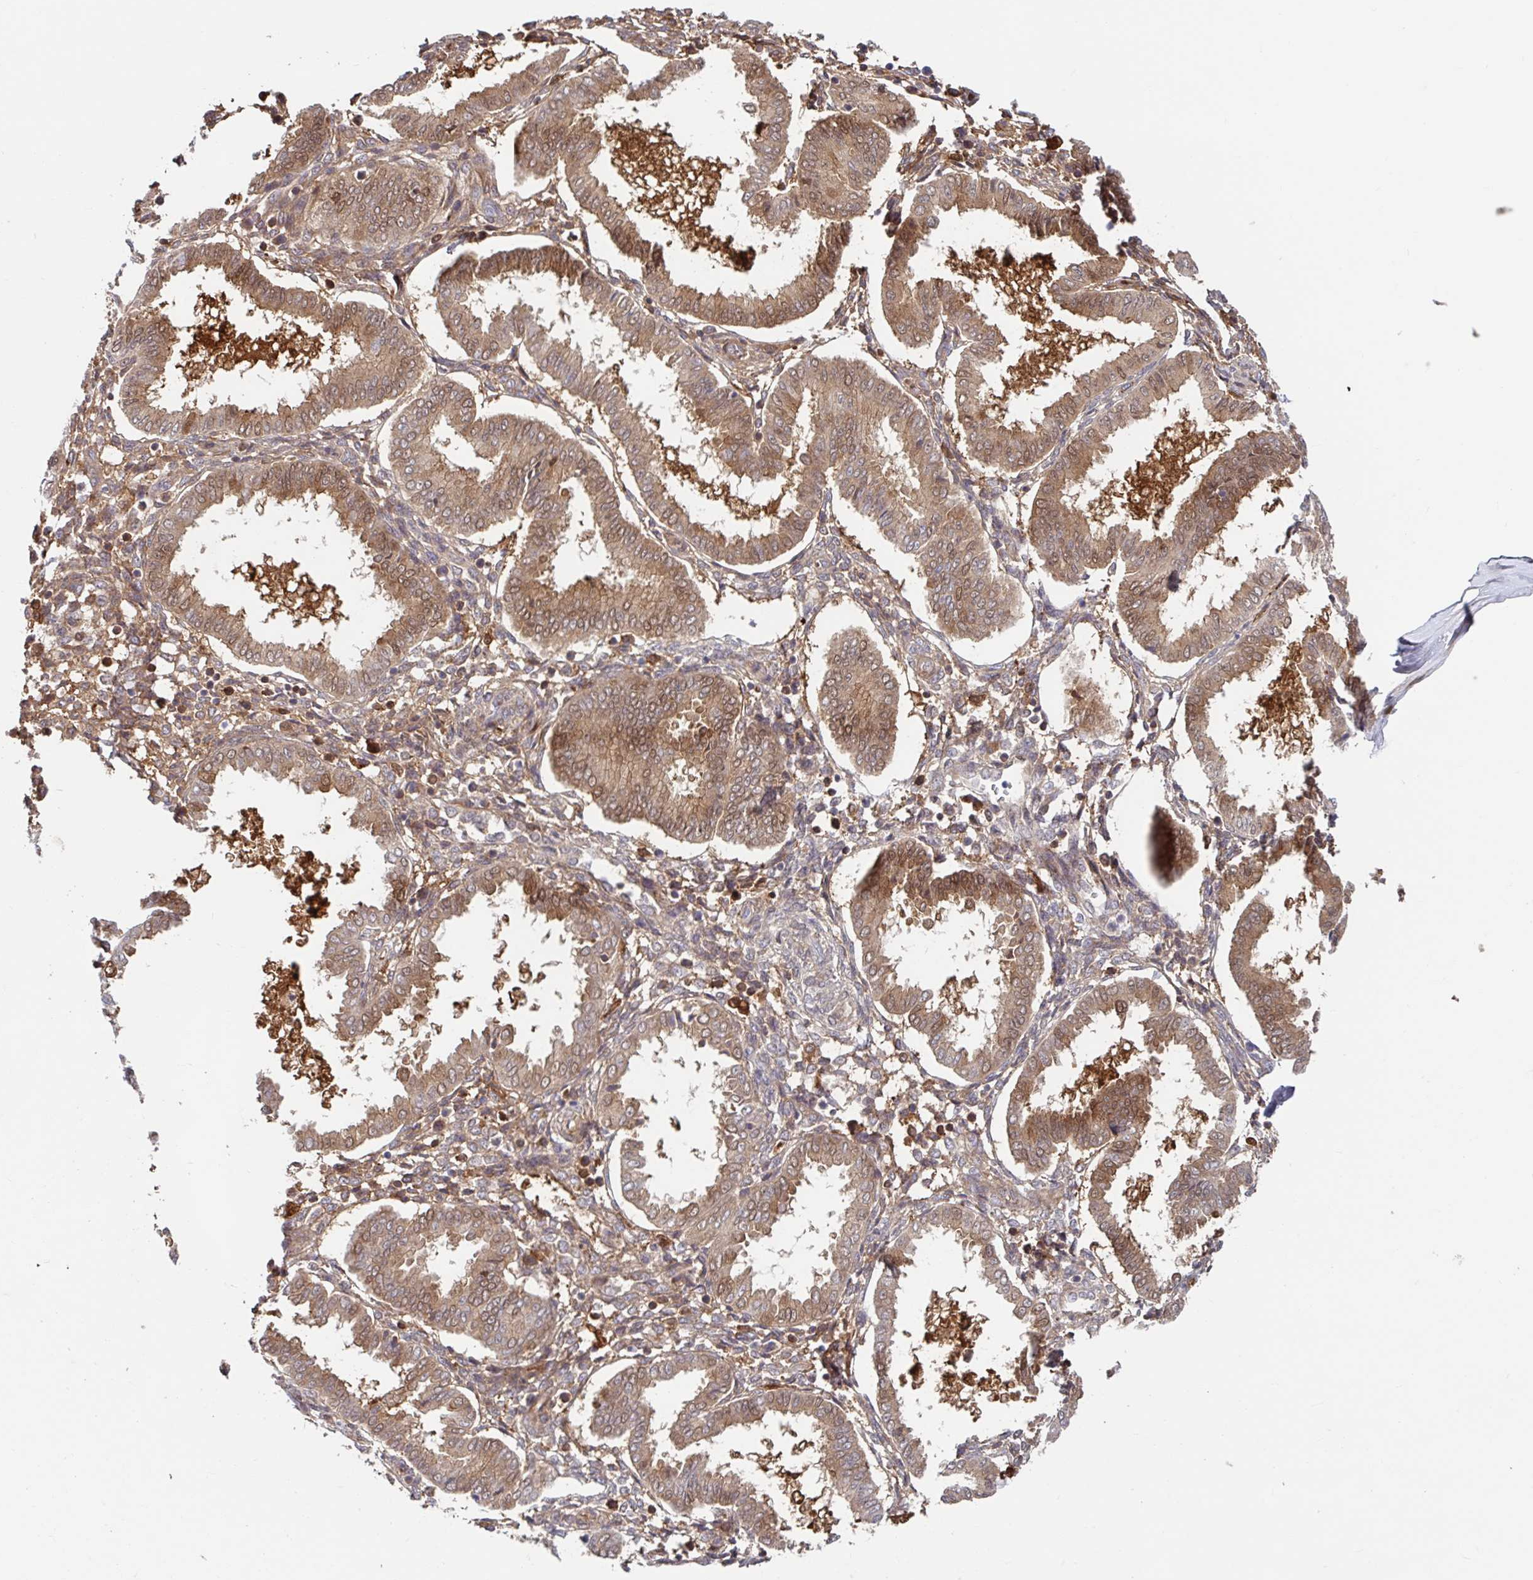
{"staining": {"intensity": "negative", "quantity": "none", "location": "none"}, "tissue": "endometrium", "cell_type": "Cells in endometrial stroma", "image_type": "normal", "snomed": [{"axis": "morphology", "description": "Normal tissue, NOS"}, {"axis": "topography", "description": "Endometrium"}], "caption": "Immunohistochemistry of benign human endometrium shows no positivity in cells in endometrial stroma.", "gene": "BLVRA", "patient": {"sex": "female", "age": 24}}